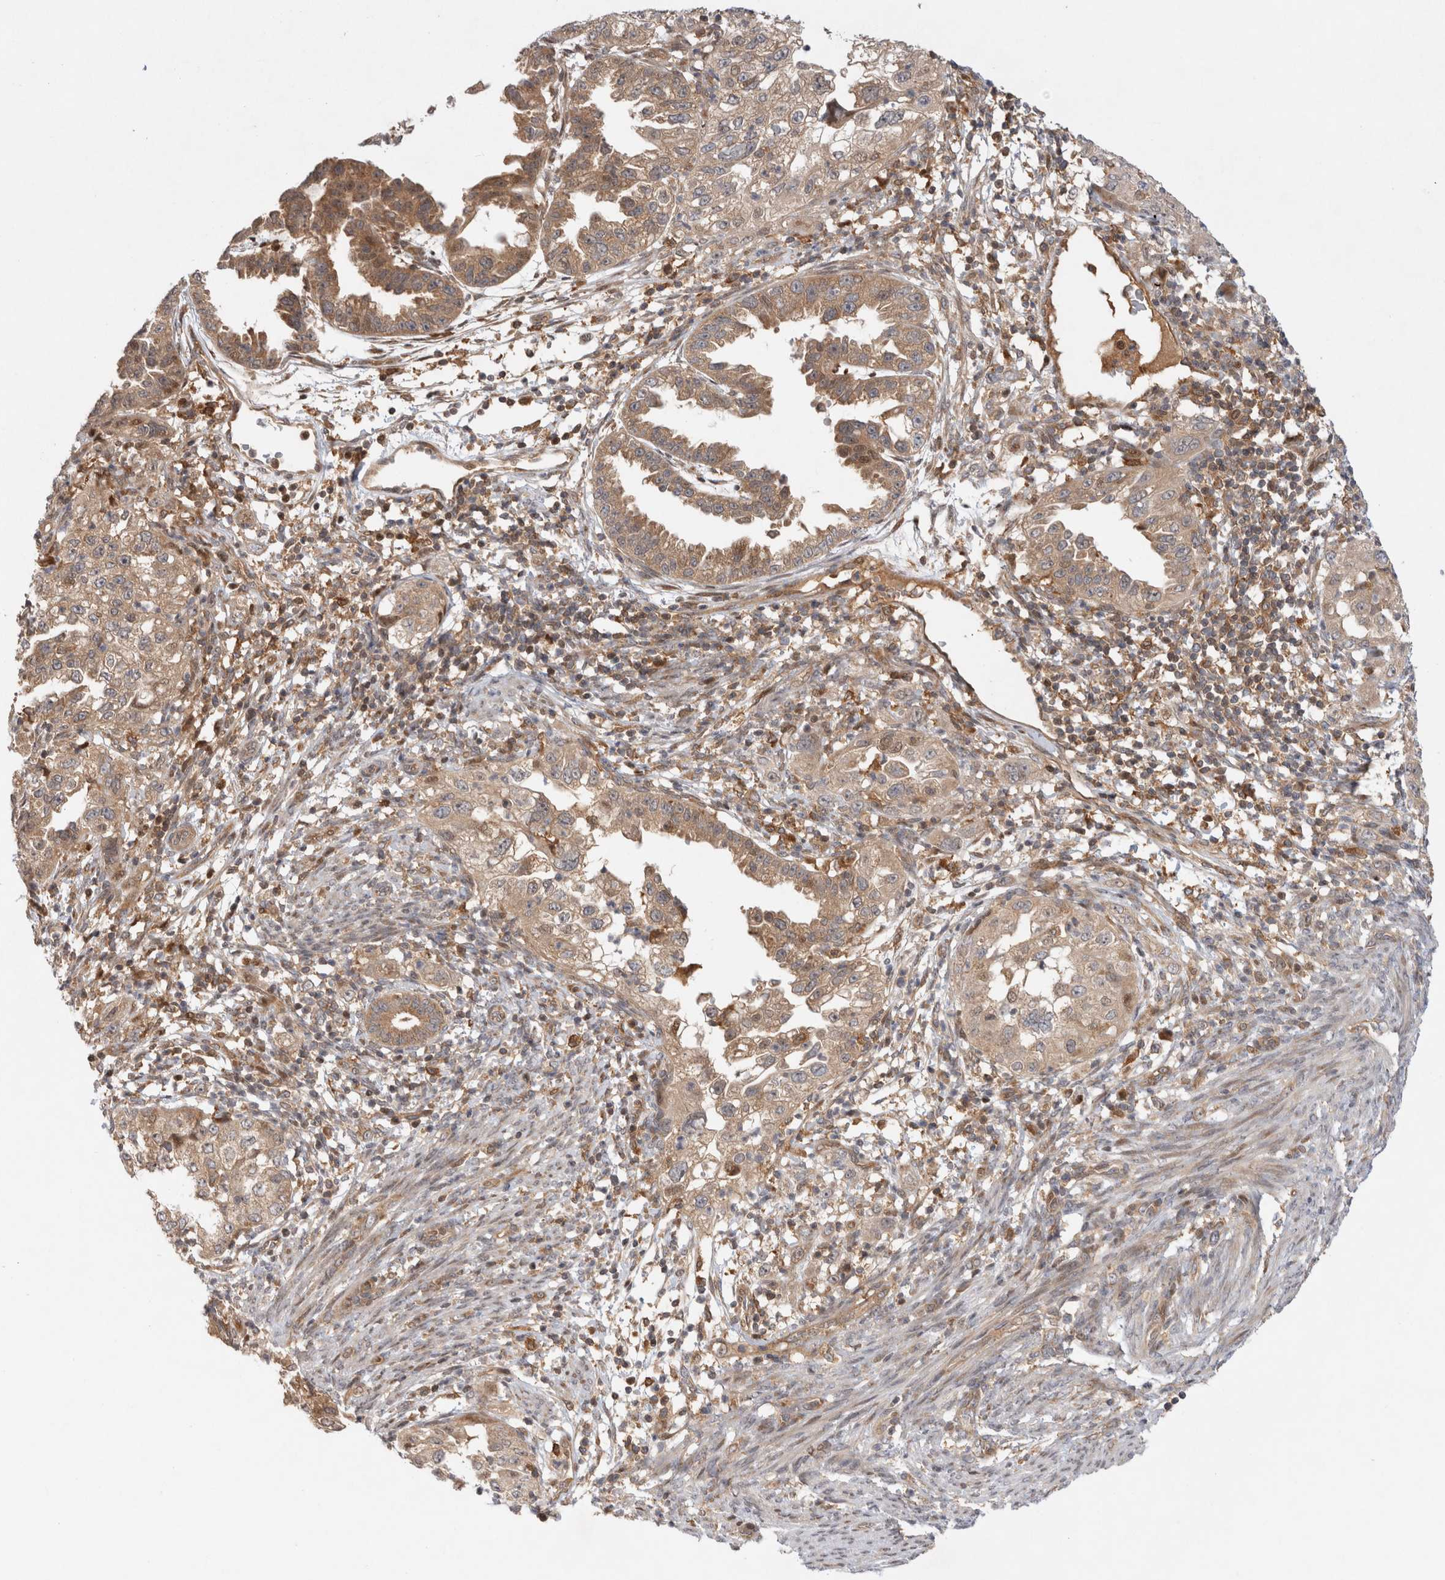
{"staining": {"intensity": "moderate", "quantity": ">75%", "location": "cytoplasmic/membranous"}, "tissue": "endometrial cancer", "cell_type": "Tumor cells", "image_type": "cancer", "snomed": [{"axis": "morphology", "description": "Adenocarcinoma, NOS"}, {"axis": "topography", "description": "Endometrium"}], "caption": "A brown stain highlights moderate cytoplasmic/membranous staining of a protein in human endometrial cancer tumor cells. (DAB (3,3'-diaminobenzidine) = brown stain, brightfield microscopy at high magnification).", "gene": "HTT", "patient": {"sex": "female", "age": 85}}